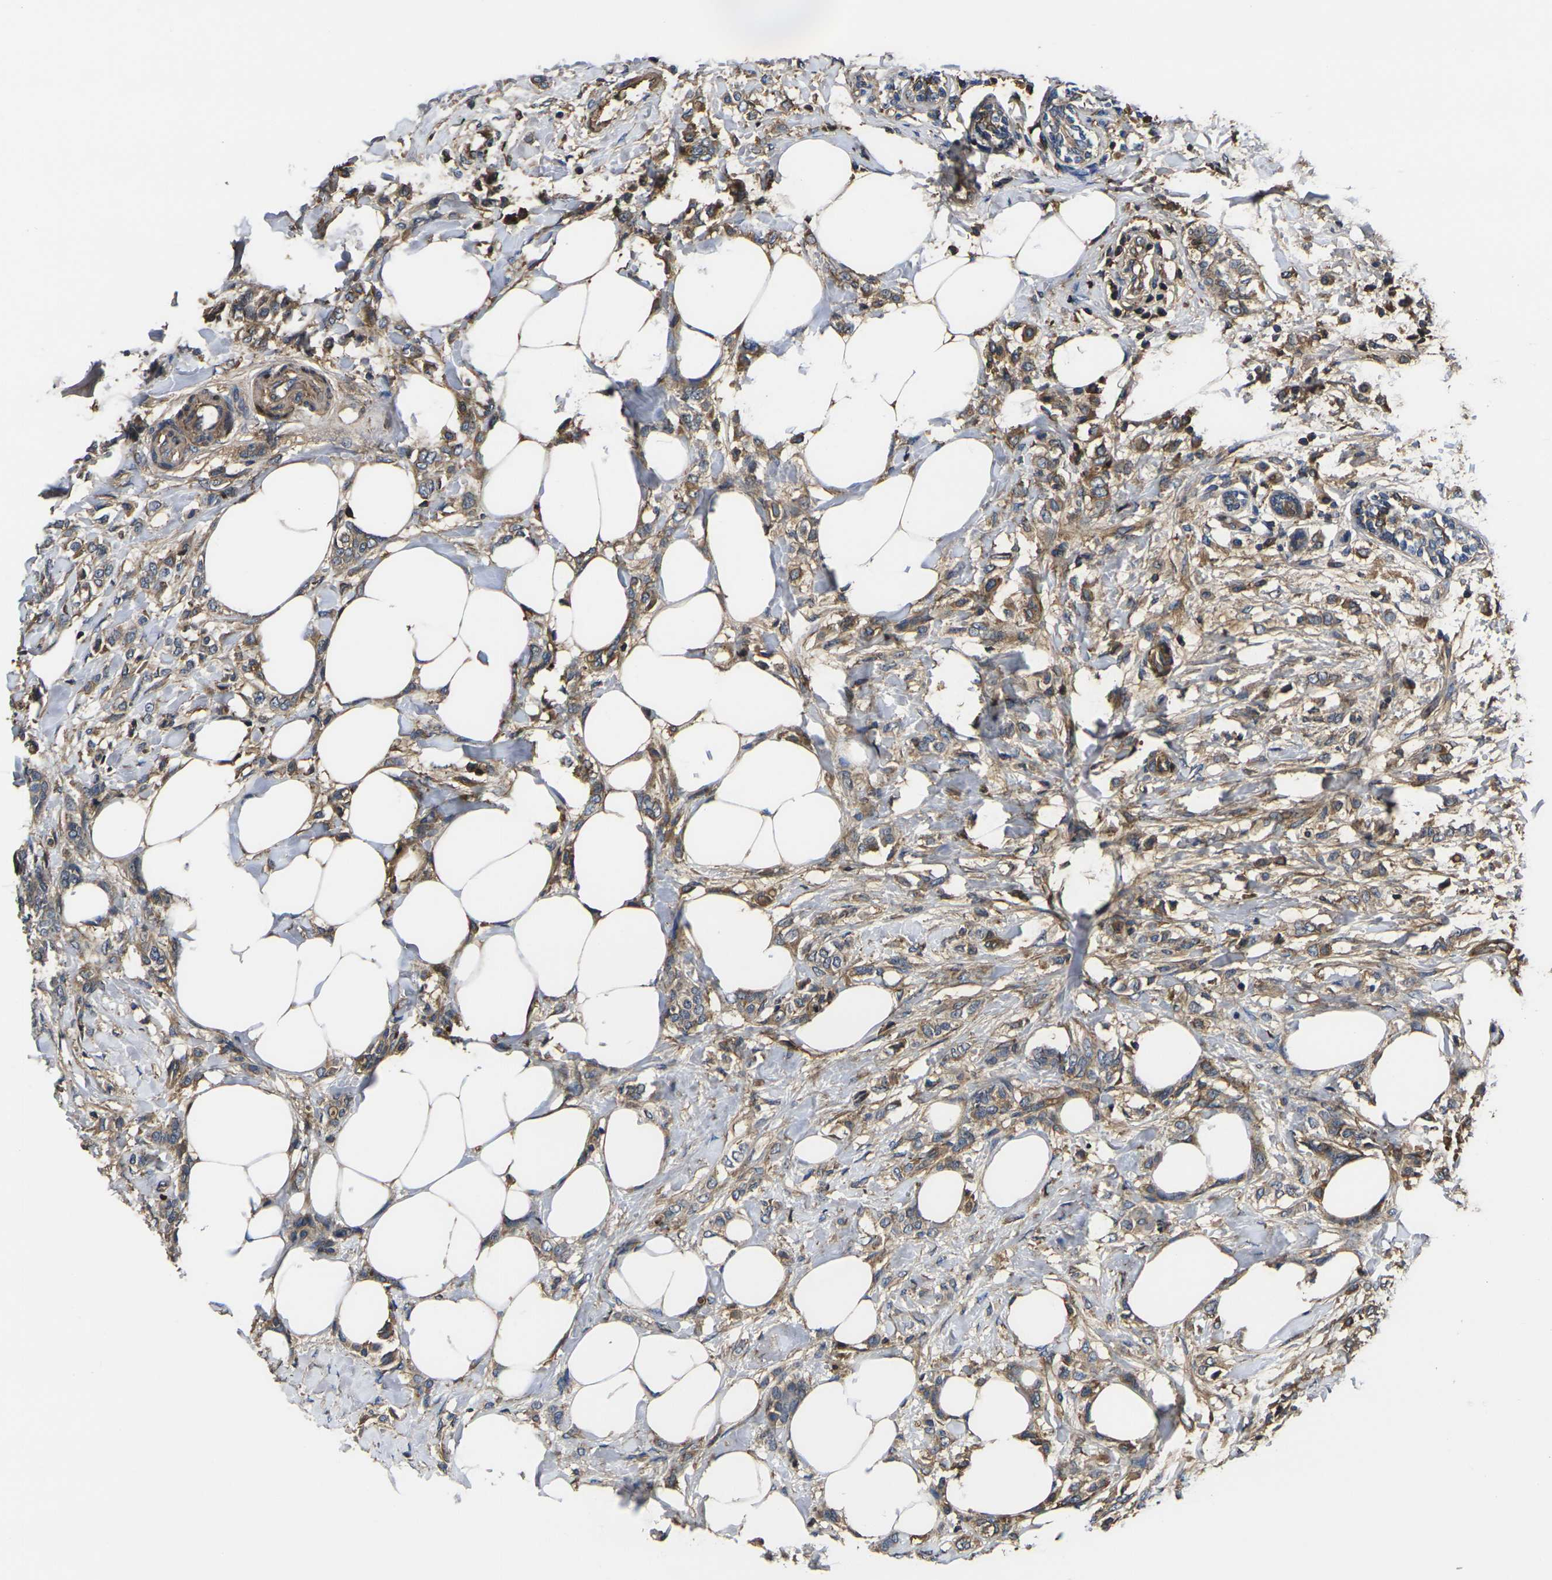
{"staining": {"intensity": "weak", "quantity": ">75%", "location": "cytoplasmic/membranous"}, "tissue": "breast cancer", "cell_type": "Tumor cells", "image_type": "cancer", "snomed": [{"axis": "morphology", "description": "Lobular carcinoma, in situ"}, {"axis": "morphology", "description": "Lobular carcinoma"}, {"axis": "topography", "description": "Breast"}], "caption": "Brown immunohistochemical staining in breast cancer shows weak cytoplasmic/membranous staining in approximately >75% of tumor cells.", "gene": "HSPG2", "patient": {"sex": "female", "age": 41}}